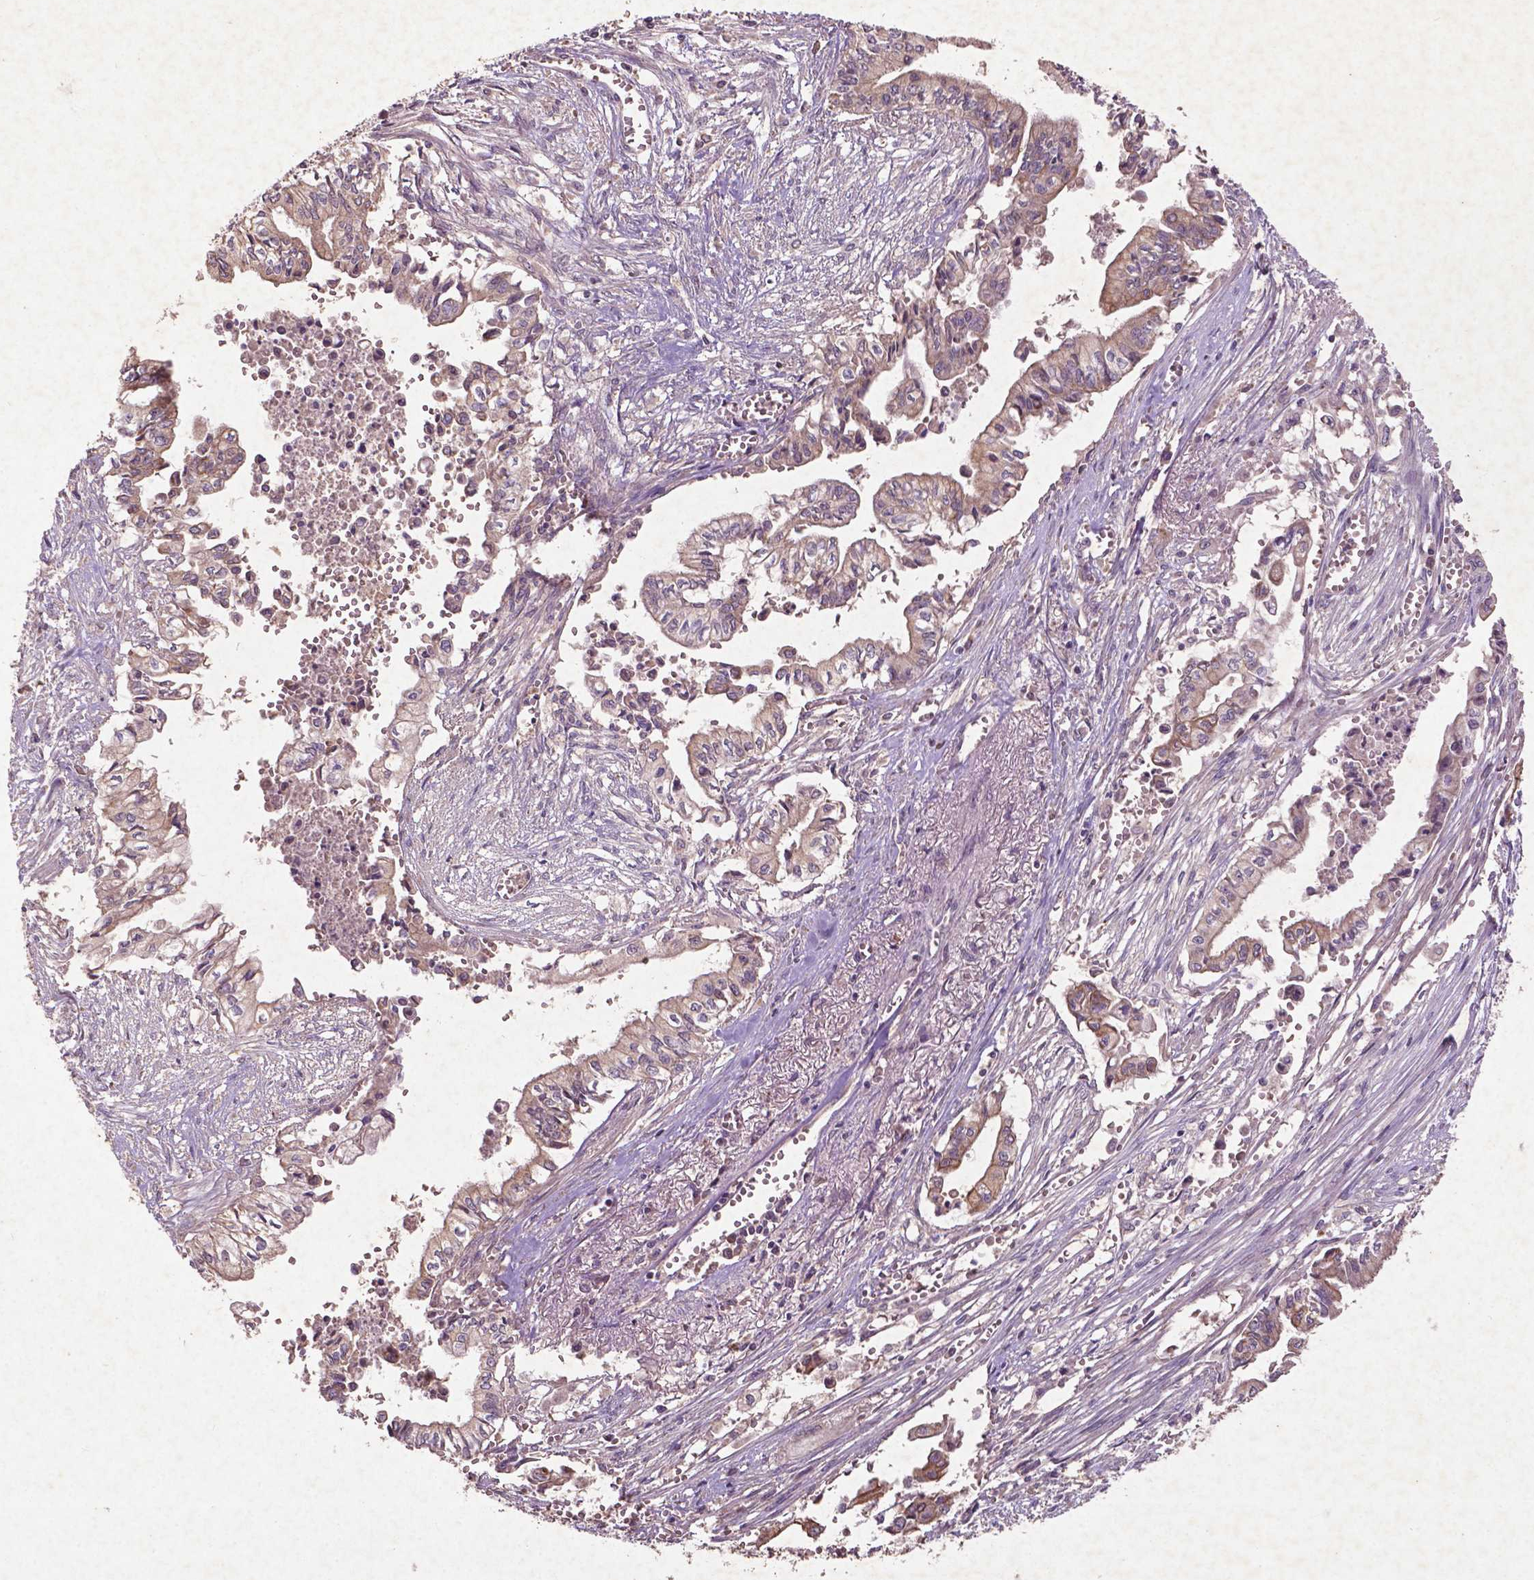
{"staining": {"intensity": "moderate", "quantity": "<25%", "location": "cytoplasmic/membranous"}, "tissue": "pancreatic cancer", "cell_type": "Tumor cells", "image_type": "cancer", "snomed": [{"axis": "morphology", "description": "Adenocarcinoma, NOS"}, {"axis": "topography", "description": "Pancreas"}], "caption": "Protein staining of pancreatic cancer (adenocarcinoma) tissue reveals moderate cytoplasmic/membranous expression in approximately <25% of tumor cells.", "gene": "COQ2", "patient": {"sex": "female", "age": 61}}